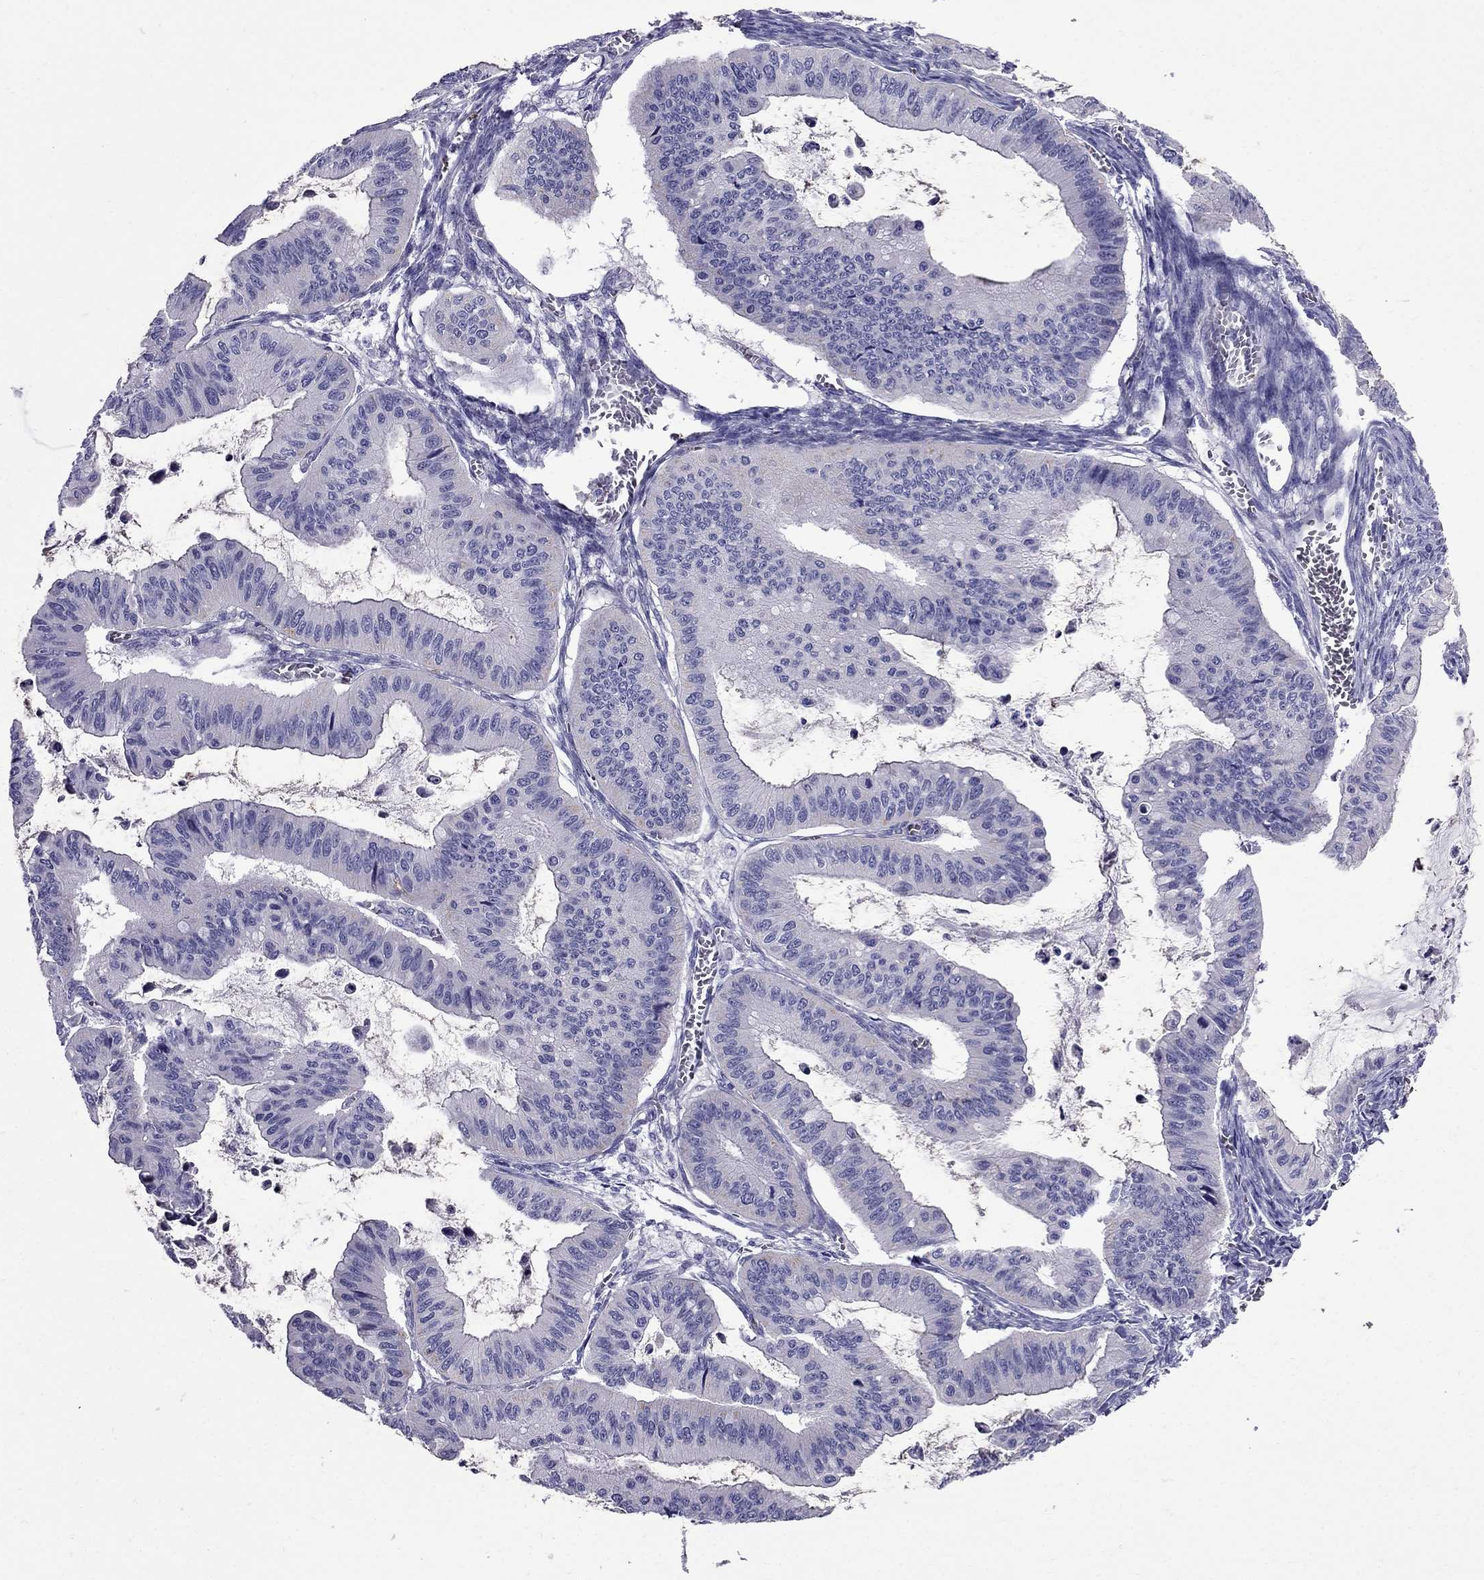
{"staining": {"intensity": "negative", "quantity": "none", "location": "none"}, "tissue": "ovarian cancer", "cell_type": "Tumor cells", "image_type": "cancer", "snomed": [{"axis": "morphology", "description": "Cystadenocarcinoma, mucinous, NOS"}, {"axis": "topography", "description": "Ovary"}], "caption": "This is an immunohistochemistry image of human ovarian mucinous cystadenocarcinoma. There is no expression in tumor cells.", "gene": "GPR50", "patient": {"sex": "female", "age": 72}}